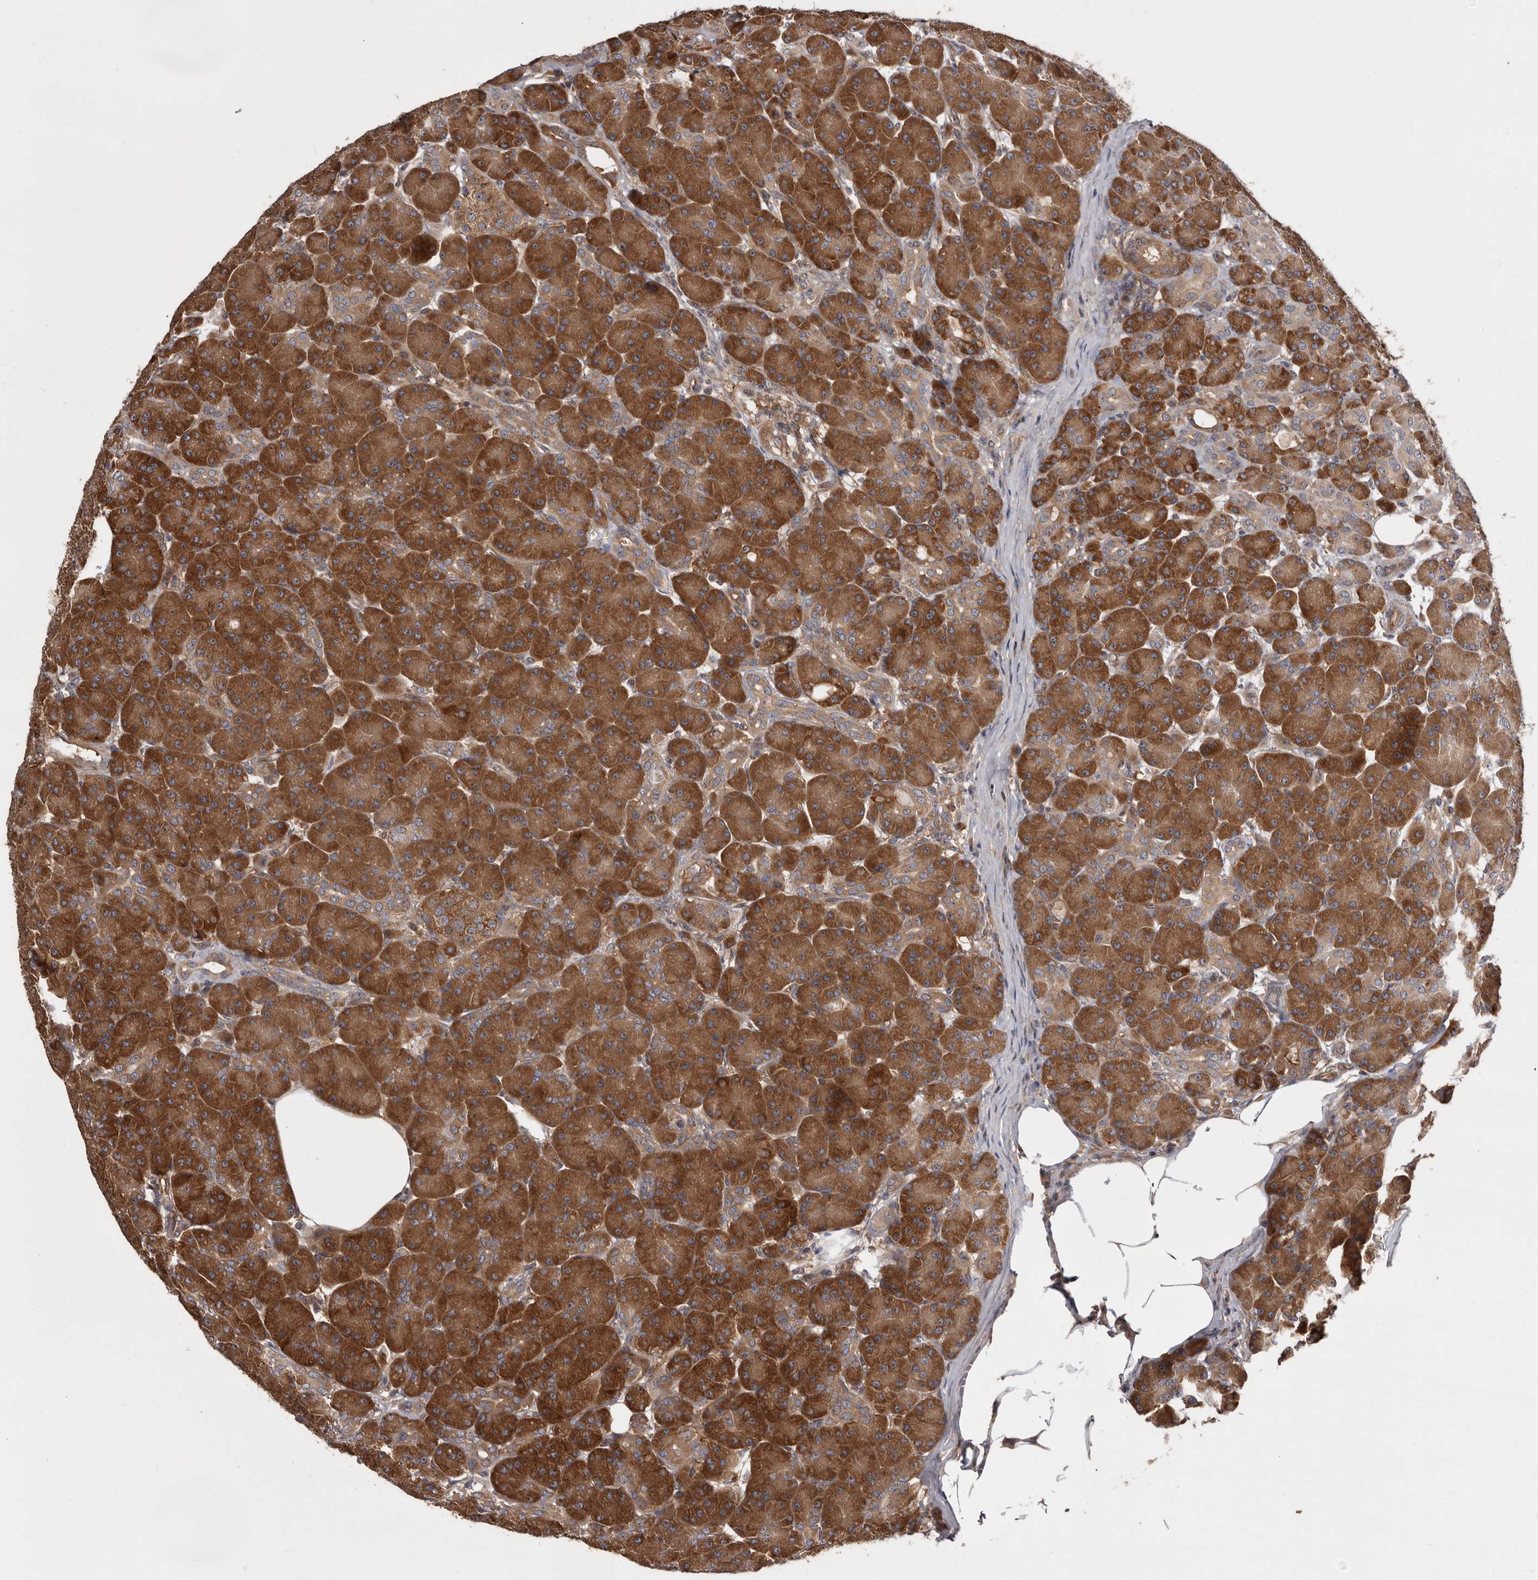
{"staining": {"intensity": "strong", "quantity": ">75%", "location": "cytoplasmic/membranous"}, "tissue": "pancreas", "cell_type": "Exocrine glandular cells", "image_type": "normal", "snomed": [{"axis": "morphology", "description": "Normal tissue, NOS"}, {"axis": "topography", "description": "Pancreas"}], "caption": "Immunohistochemistry (IHC) of normal pancreas demonstrates high levels of strong cytoplasmic/membranous expression in approximately >75% of exocrine glandular cells.", "gene": "DARS1", "patient": {"sex": "male", "age": 63}}